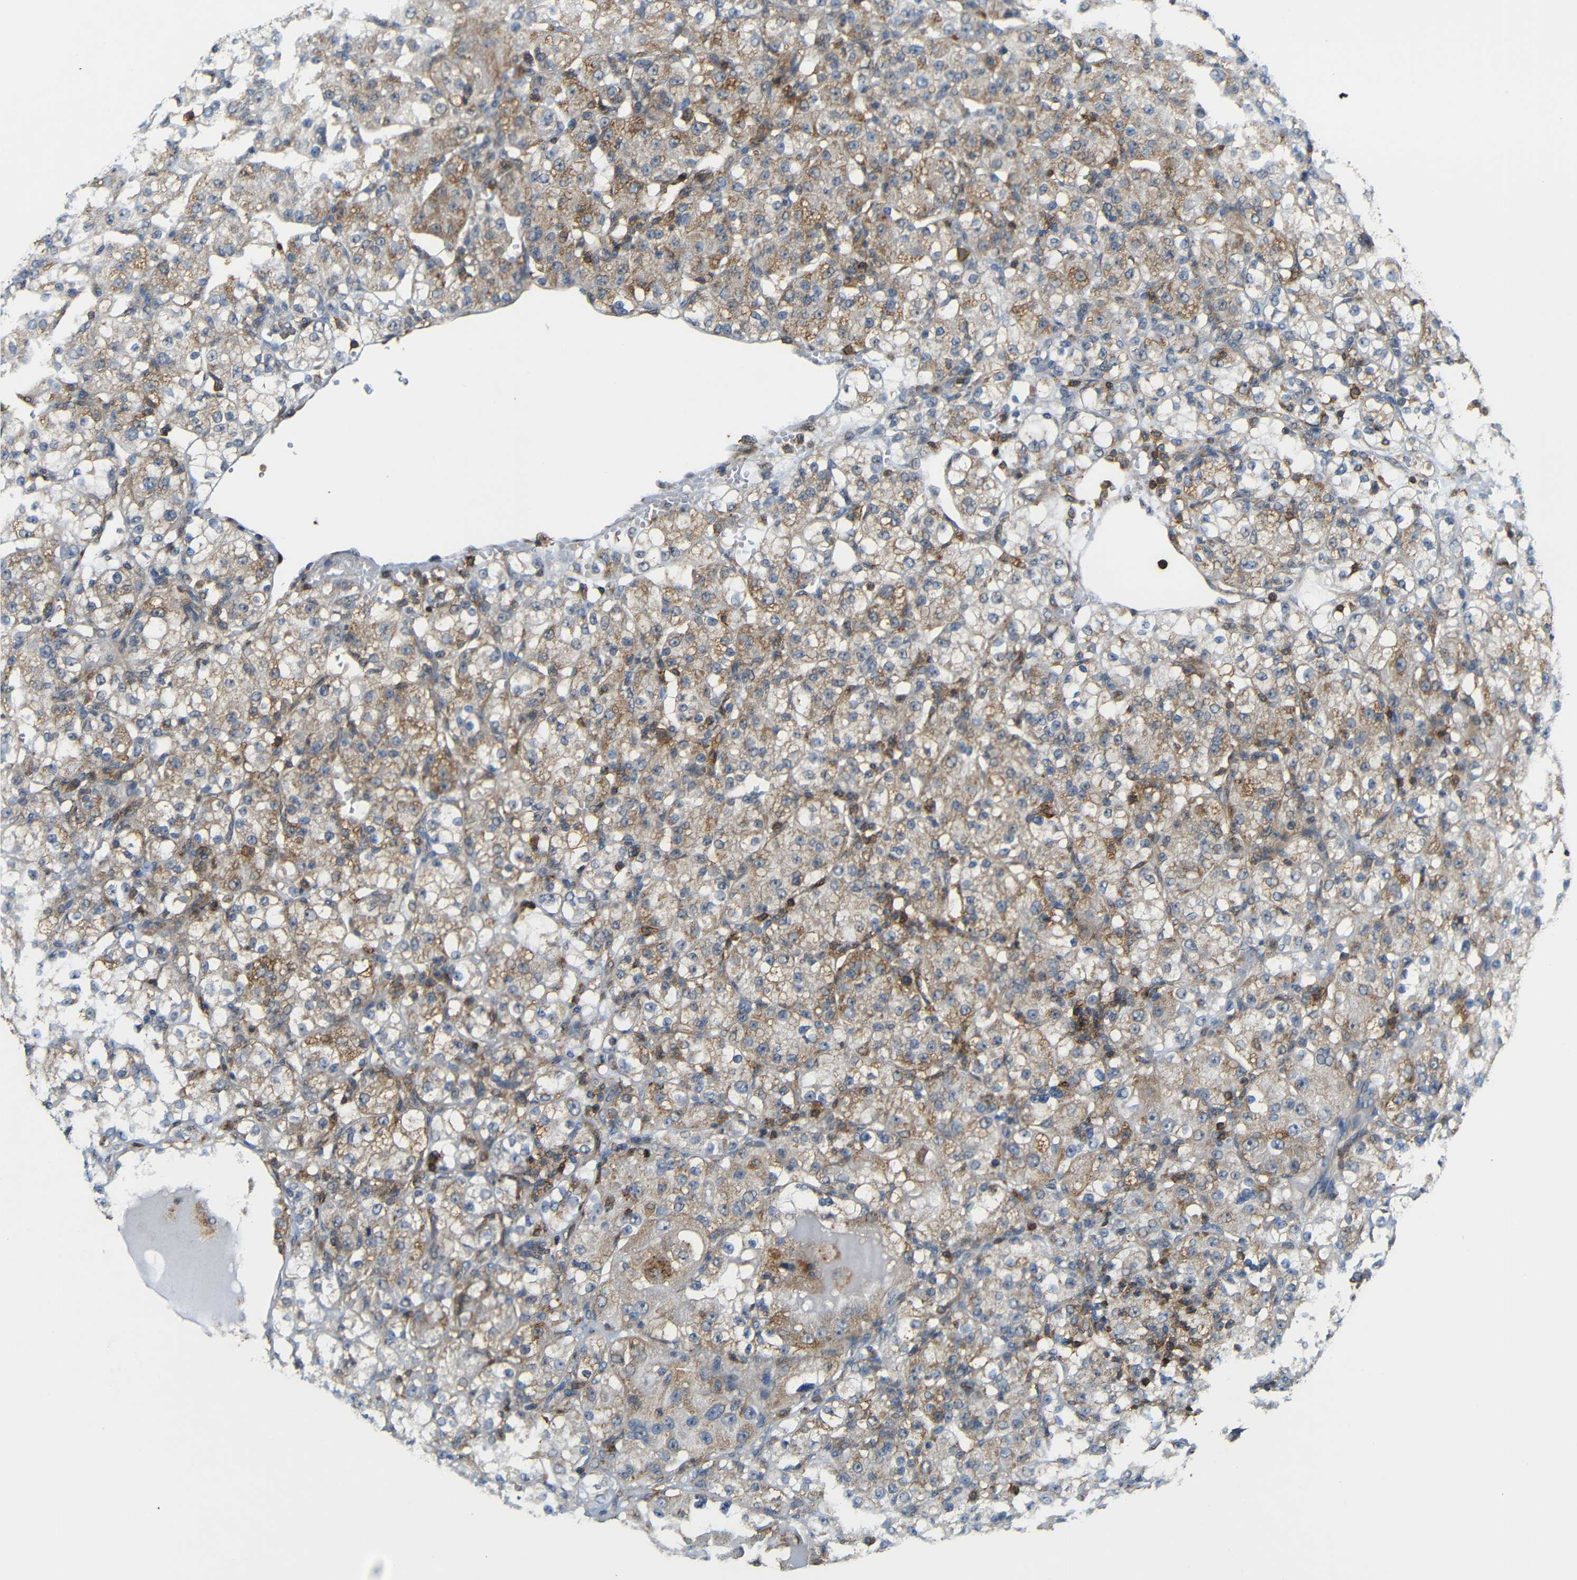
{"staining": {"intensity": "weak", "quantity": "25%-75%", "location": "cytoplasmic/membranous"}, "tissue": "renal cancer", "cell_type": "Tumor cells", "image_type": "cancer", "snomed": [{"axis": "morphology", "description": "Normal tissue, NOS"}, {"axis": "morphology", "description": "Adenocarcinoma, NOS"}, {"axis": "topography", "description": "Kidney"}], "caption": "A brown stain labels weak cytoplasmic/membranous positivity of a protein in renal adenocarcinoma tumor cells. (brown staining indicates protein expression, while blue staining denotes nuclei).", "gene": "C1GALT1", "patient": {"sex": "male", "age": 61}}